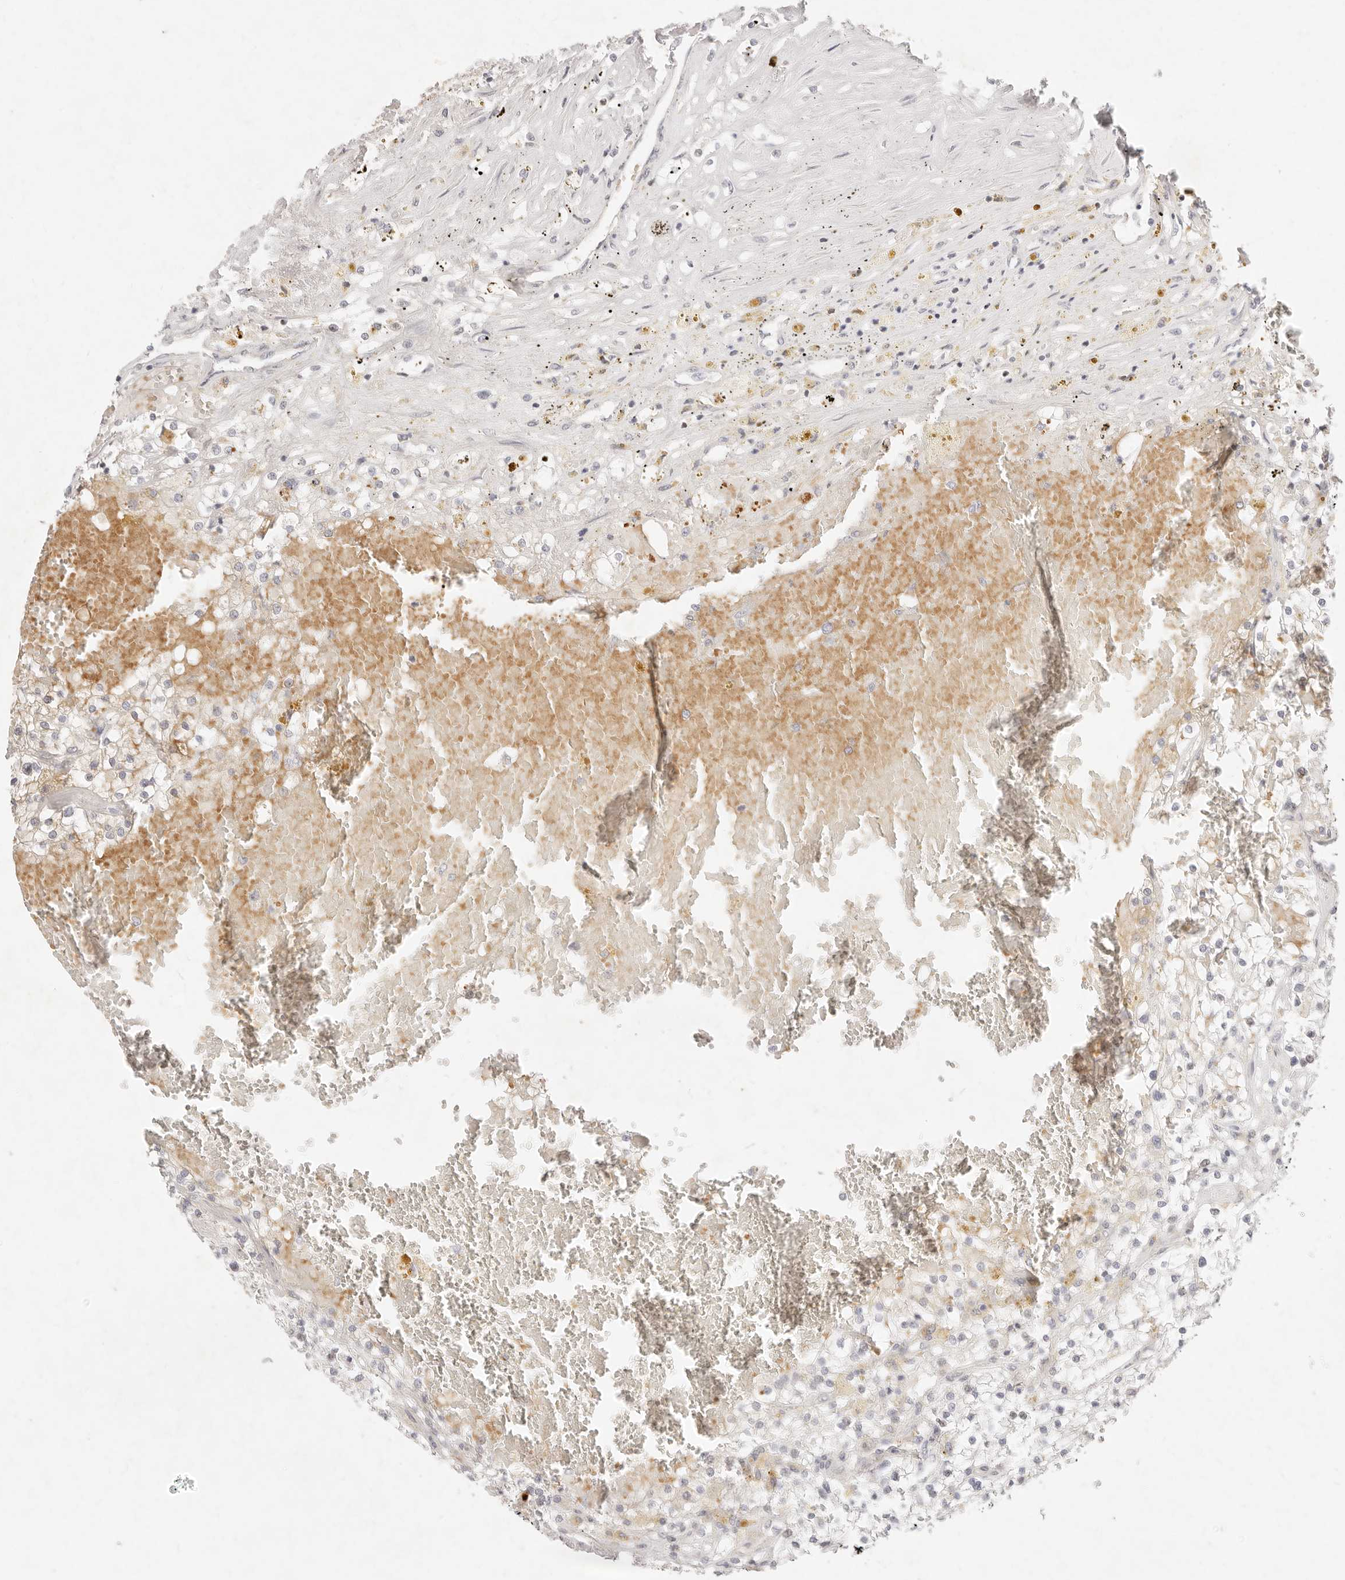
{"staining": {"intensity": "negative", "quantity": "none", "location": "none"}, "tissue": "renal cancer", "cell_type": "Tumor cells", "image_type": "cancer", "snomed": [{"axis": "morphology", "description": "Normal tissue, NOS"}, {"axis": "morphology", "description": "Adenocarcinoma, NOS"}, {"axis": "topography", "description": "Kidney"}], "caption": "IHC of renal cancer (adenocarcinoma) displays no expression in tumor cells.", "gene": "ASCL3", "patient": {"sex": "male", "age": 68}}